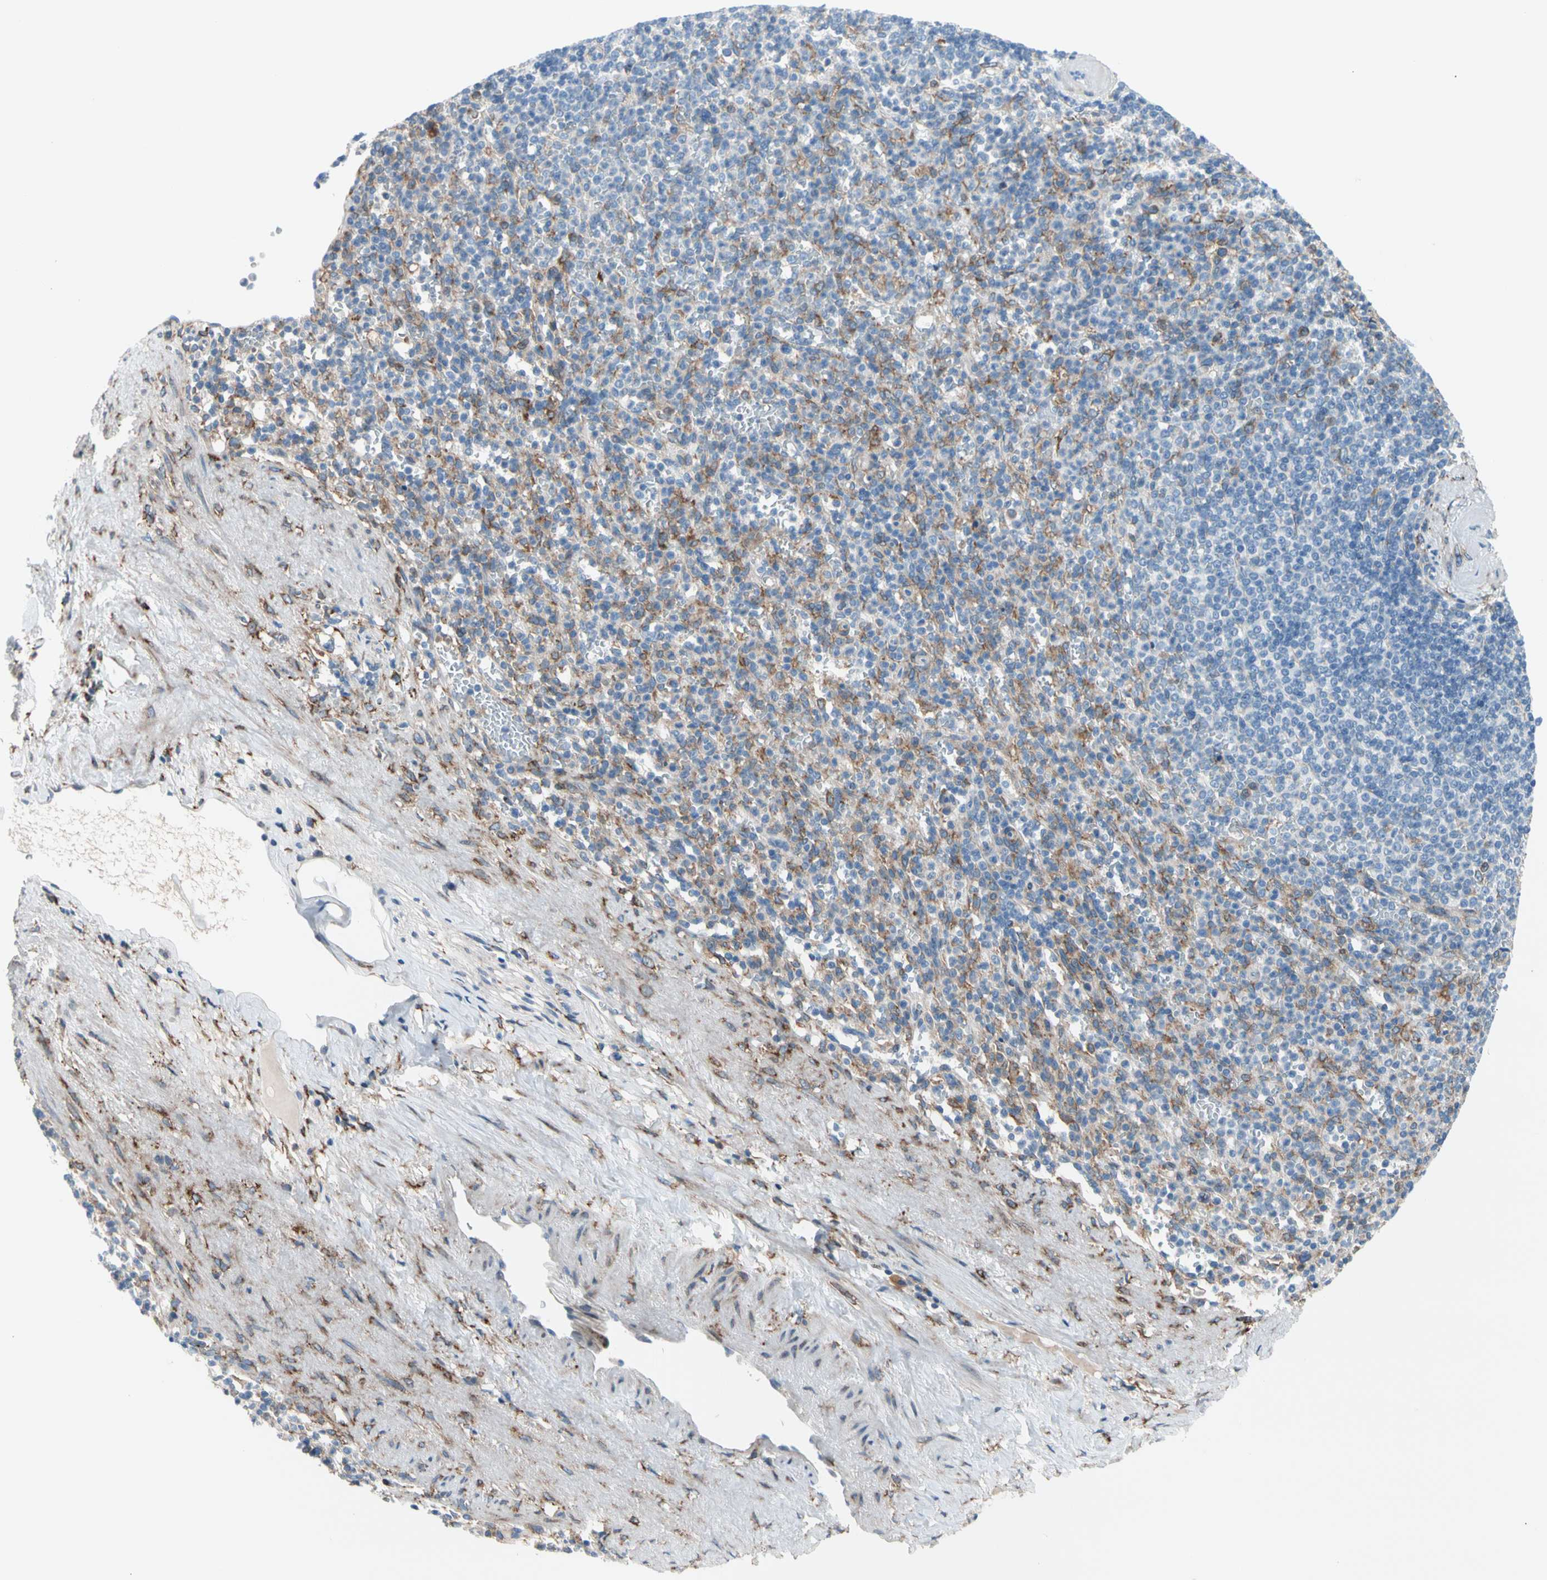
{"staining": {"intensity": "moderate", "quantity": "25%-75%", "location": "cytoplasmic/membranous"}, "tissue": "spleen", "cell_type": "Cells in red pulp", "image_type": "normal", "snomed": [{"axis": "morphology", "description": "Normal tissue, NOS"}, {"axis": "topography", "description": "Spleen"}], "caption": "Brown immunohistochemical staining in unremarkable human spleen displays moderate cytoplasmic/membranous staining in approximately 25%-75% of cells in red pulp. Nuclei are stained in blue.", "gene": "LRPAP1", "patient": {"sex": "female", "age": 74}}